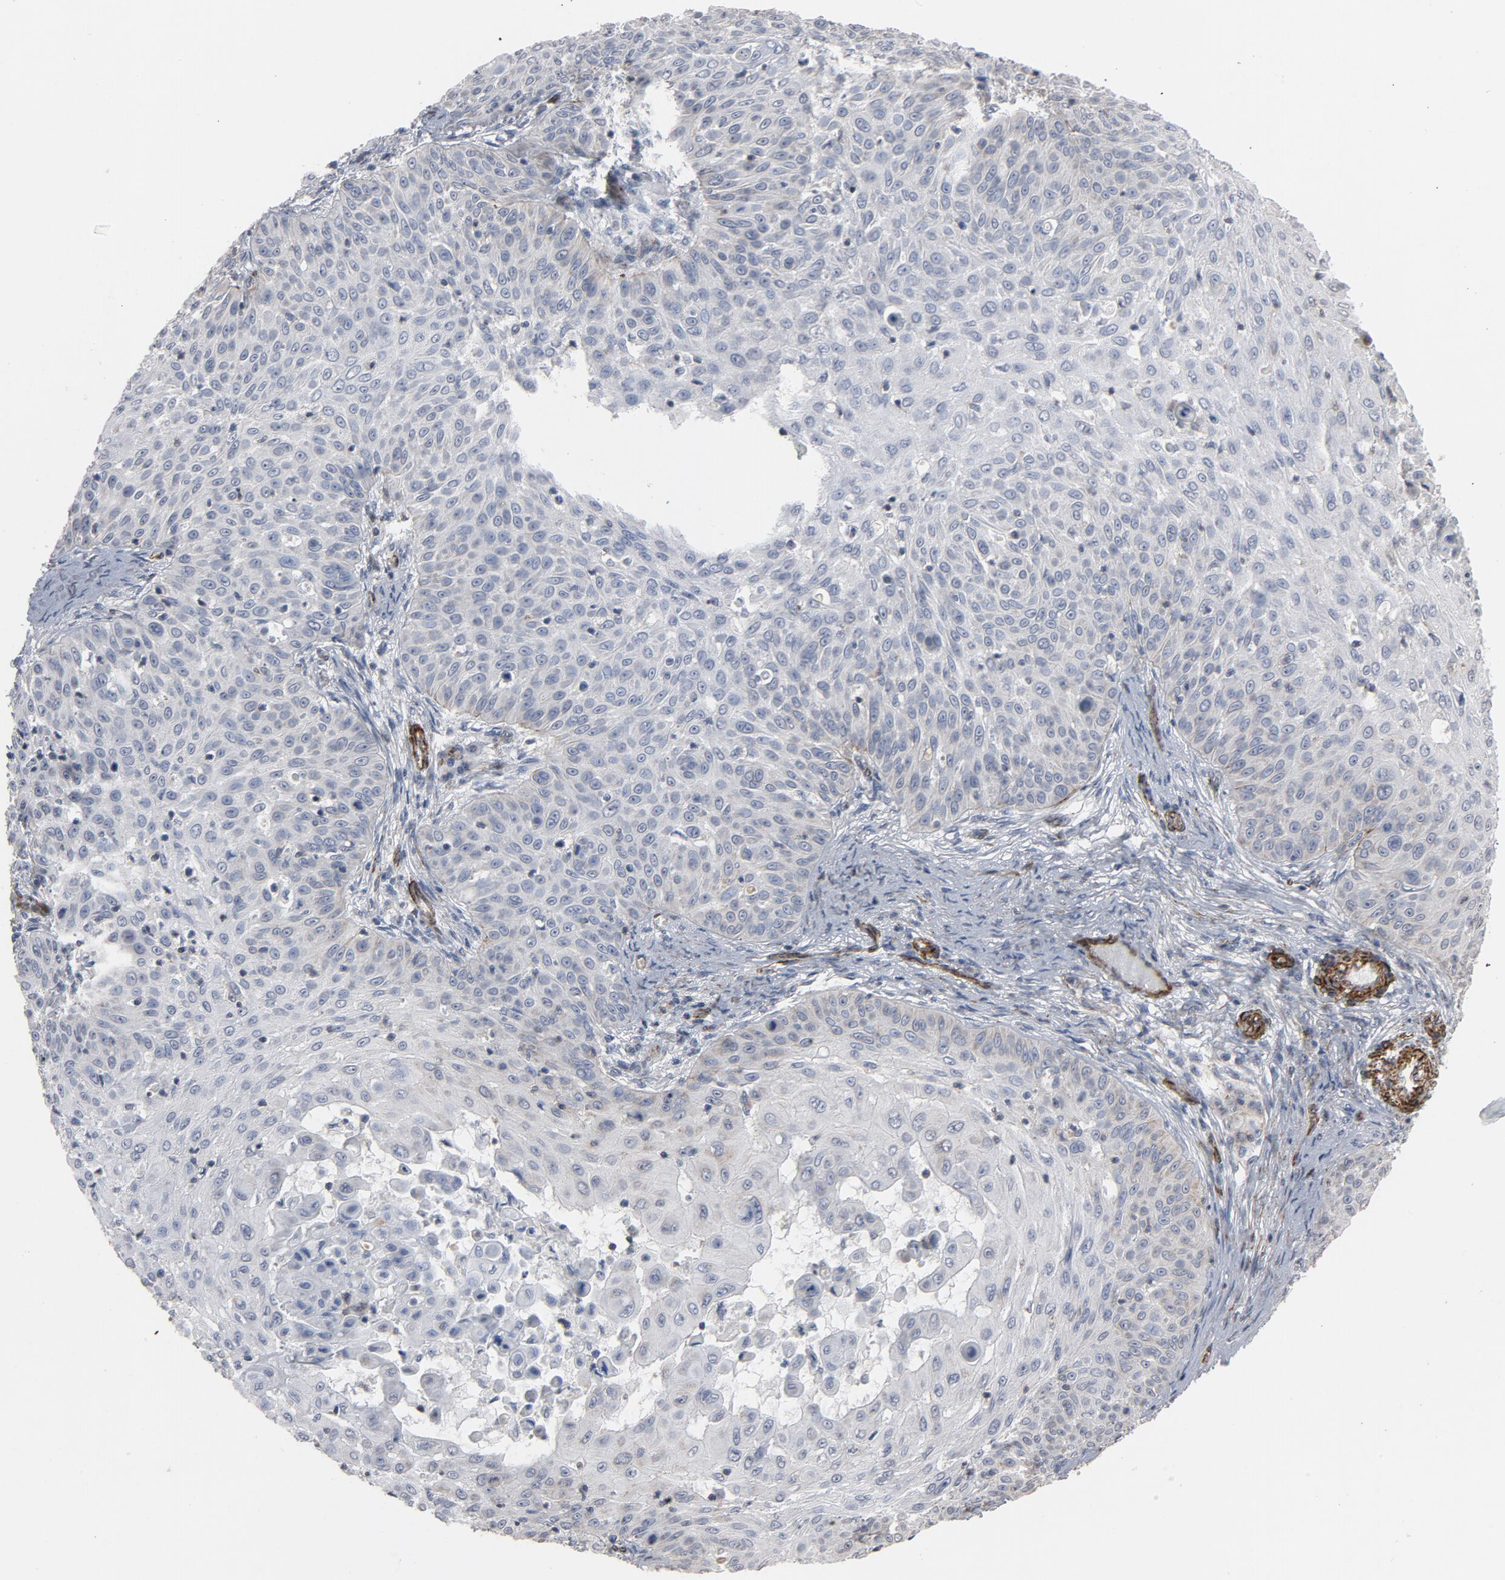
{"staining": {"intensity": "negative", "quantity": "none", "location": "none"}, "tissue": "skin cancer", "cell_type": "Tumor cells", "image_type": "cancer", "snomed": [{"axis": "morphology", "description": "Squamous cell carcinoma, NOS"}, {"axis": "topography", "description": "Skin"}], "caption": "DAB (3,3'-diaminobenzidine) immunohistochemical staining of human skin cancer demonstrates no significant positivity in tumor cells.", "gene": "GNG2", "patient": {"sex": "male", "age": 82}}